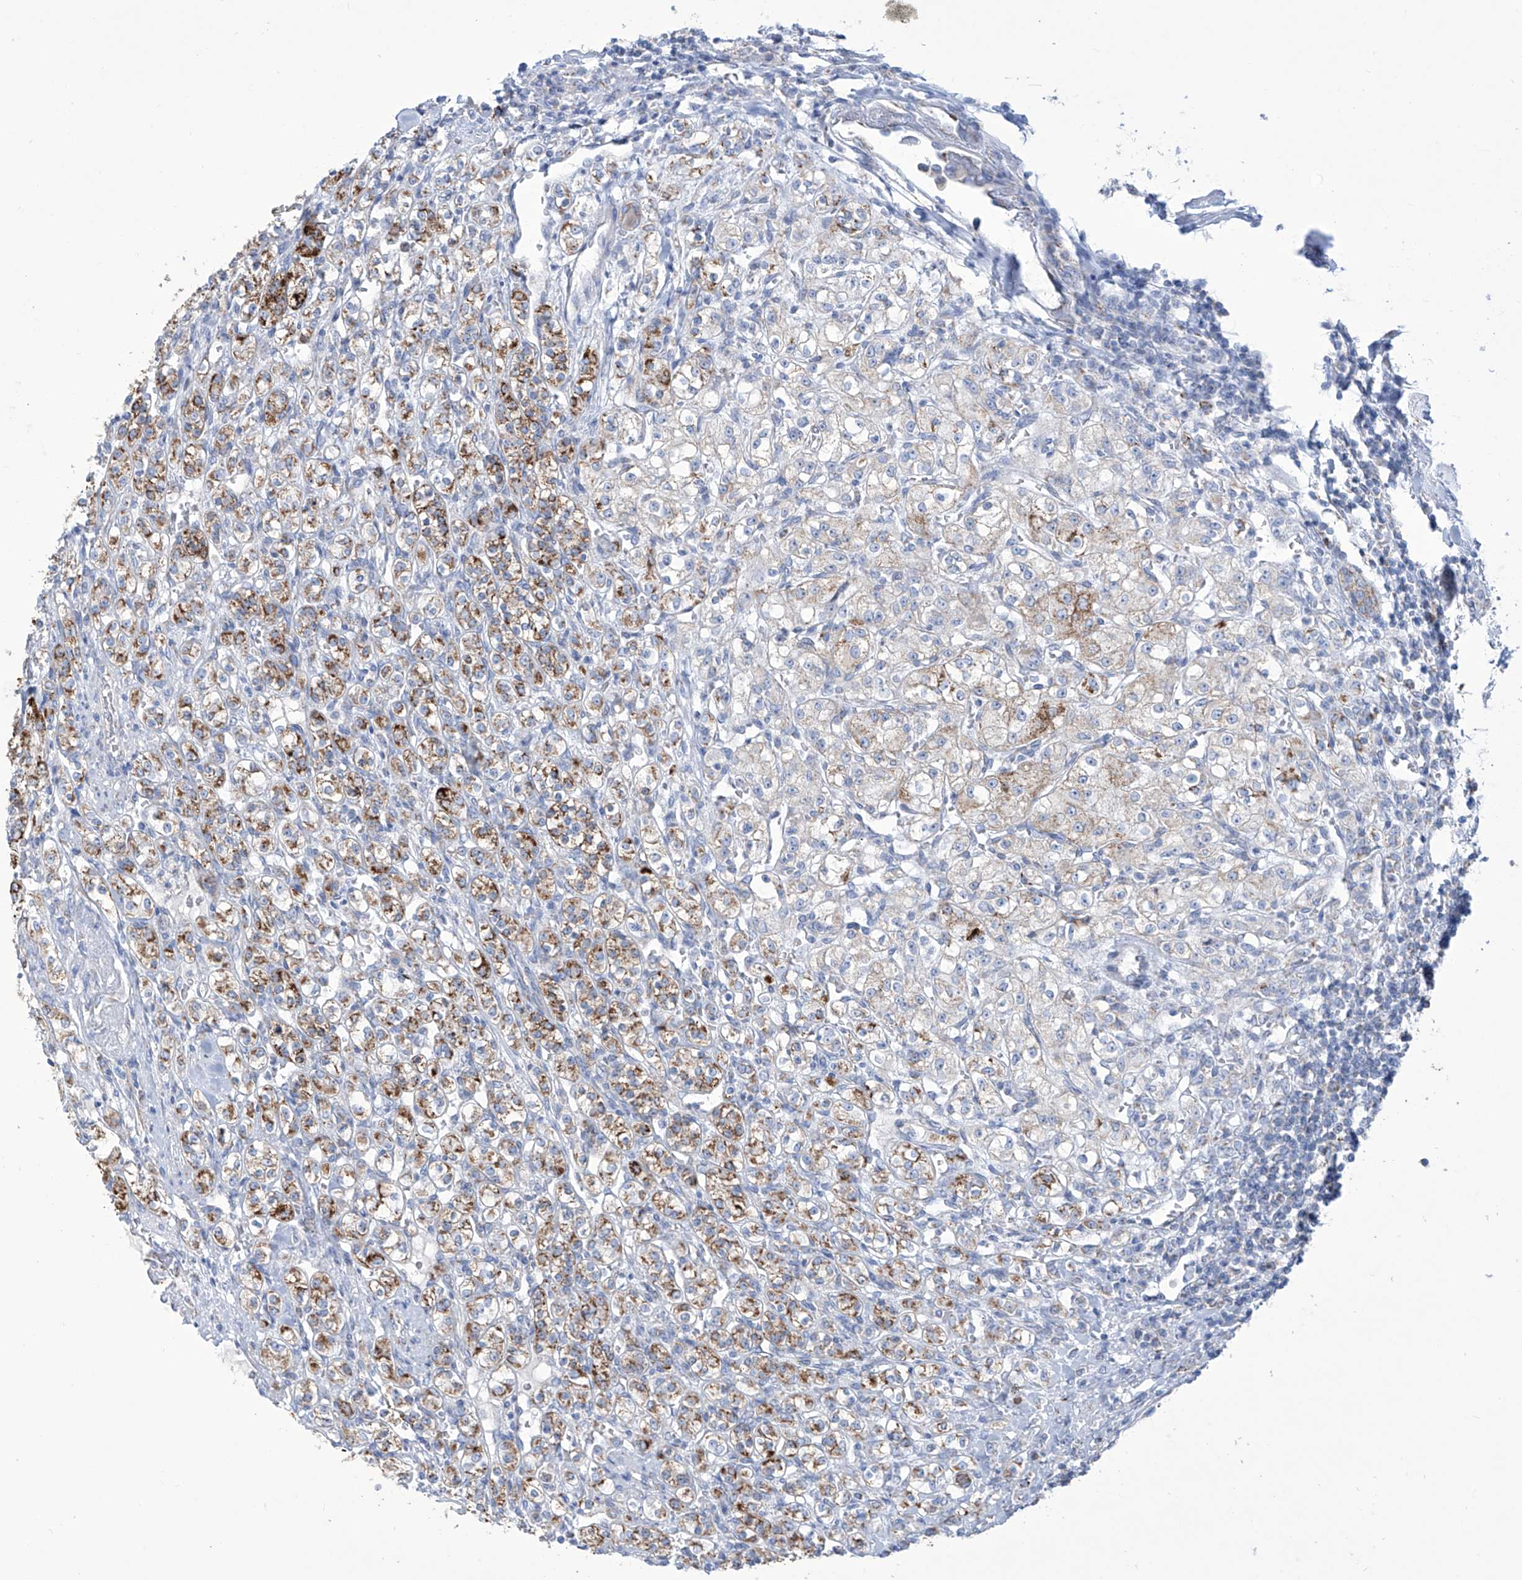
{"staining": {"intensity": "strong", "quantity": "25%-75%", "location": "cytoplasmic/membranous"}, "tissue": "renal cancer", "cell_type": "Tumor cells", "image_type": "cancer", "snomed": [{"axis": "morphology", "description": "Adenocarcinoma, NOS"}, {"axis": "topography", "description": "Kidney"}], "caption": "IHC of renal adenocarcinoma reveals high levels of strong cytoplasmic/membranous staining in about 25%-75% of tumor cells.", "gene": "ALDH6A1", "patient": {"sex": "male", "age": 77}}